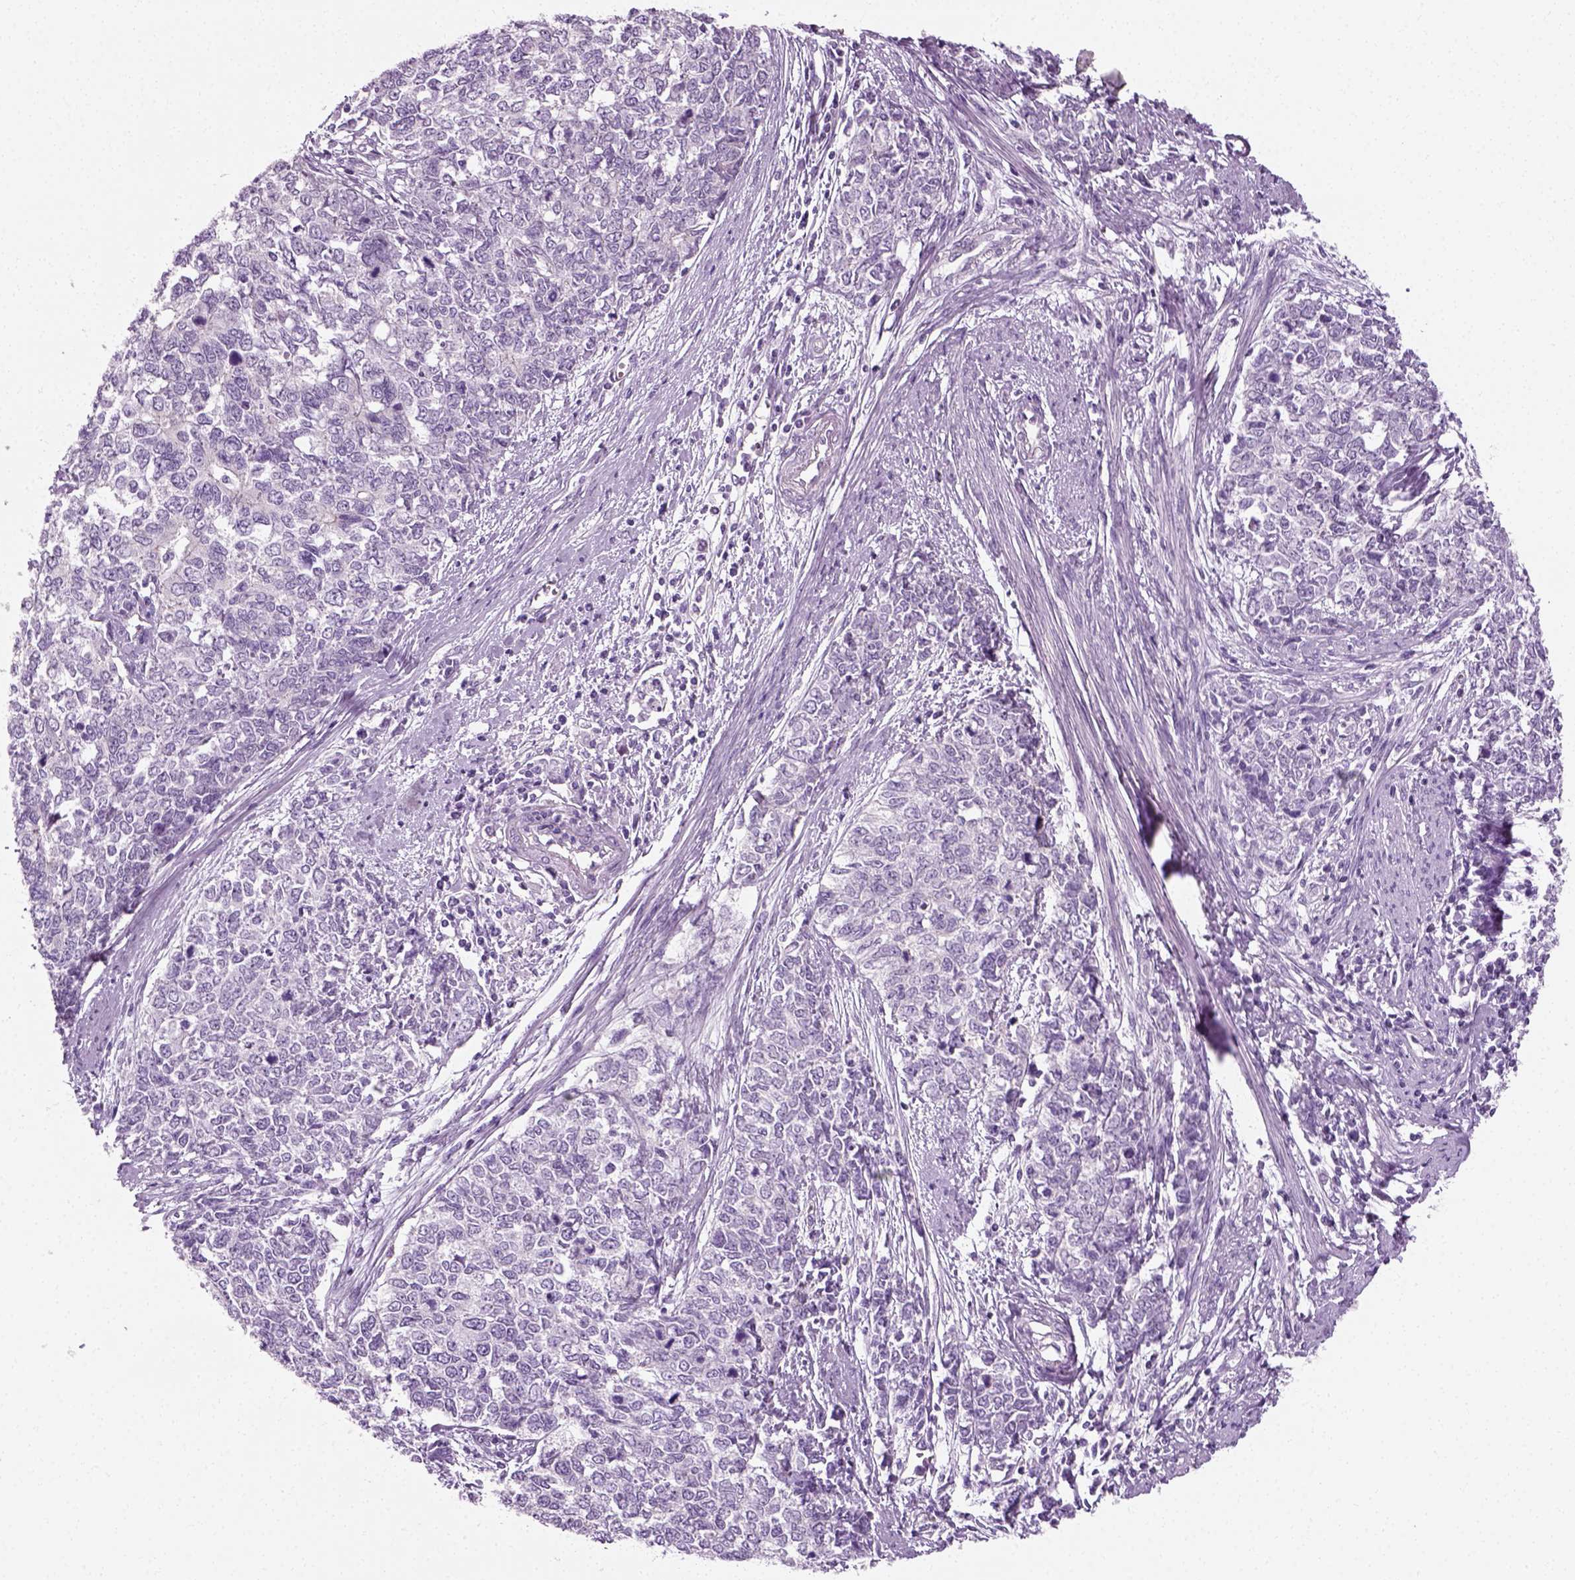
{"staining": {"intensity": "negative", "quantity": "none", "location": "none"}, "tissue": "cervical cancer", "cell_type": "Tumor cells", "image_type": "cancer", "snomed": [{"axis": "morphology", "description": "Adenocarcinoma, NOS"}, {"axis": "topography", "description": "Cervix"}], "caption": "DAB (3,3'-diaminobenzidine) immunohistochemical staining of cervical cancer (adenocarcinoma) demonstrates no significant positivity in tumor cells.", "gene": "SPATA31E1", "patient": {"sex": "female", "age": 63}}